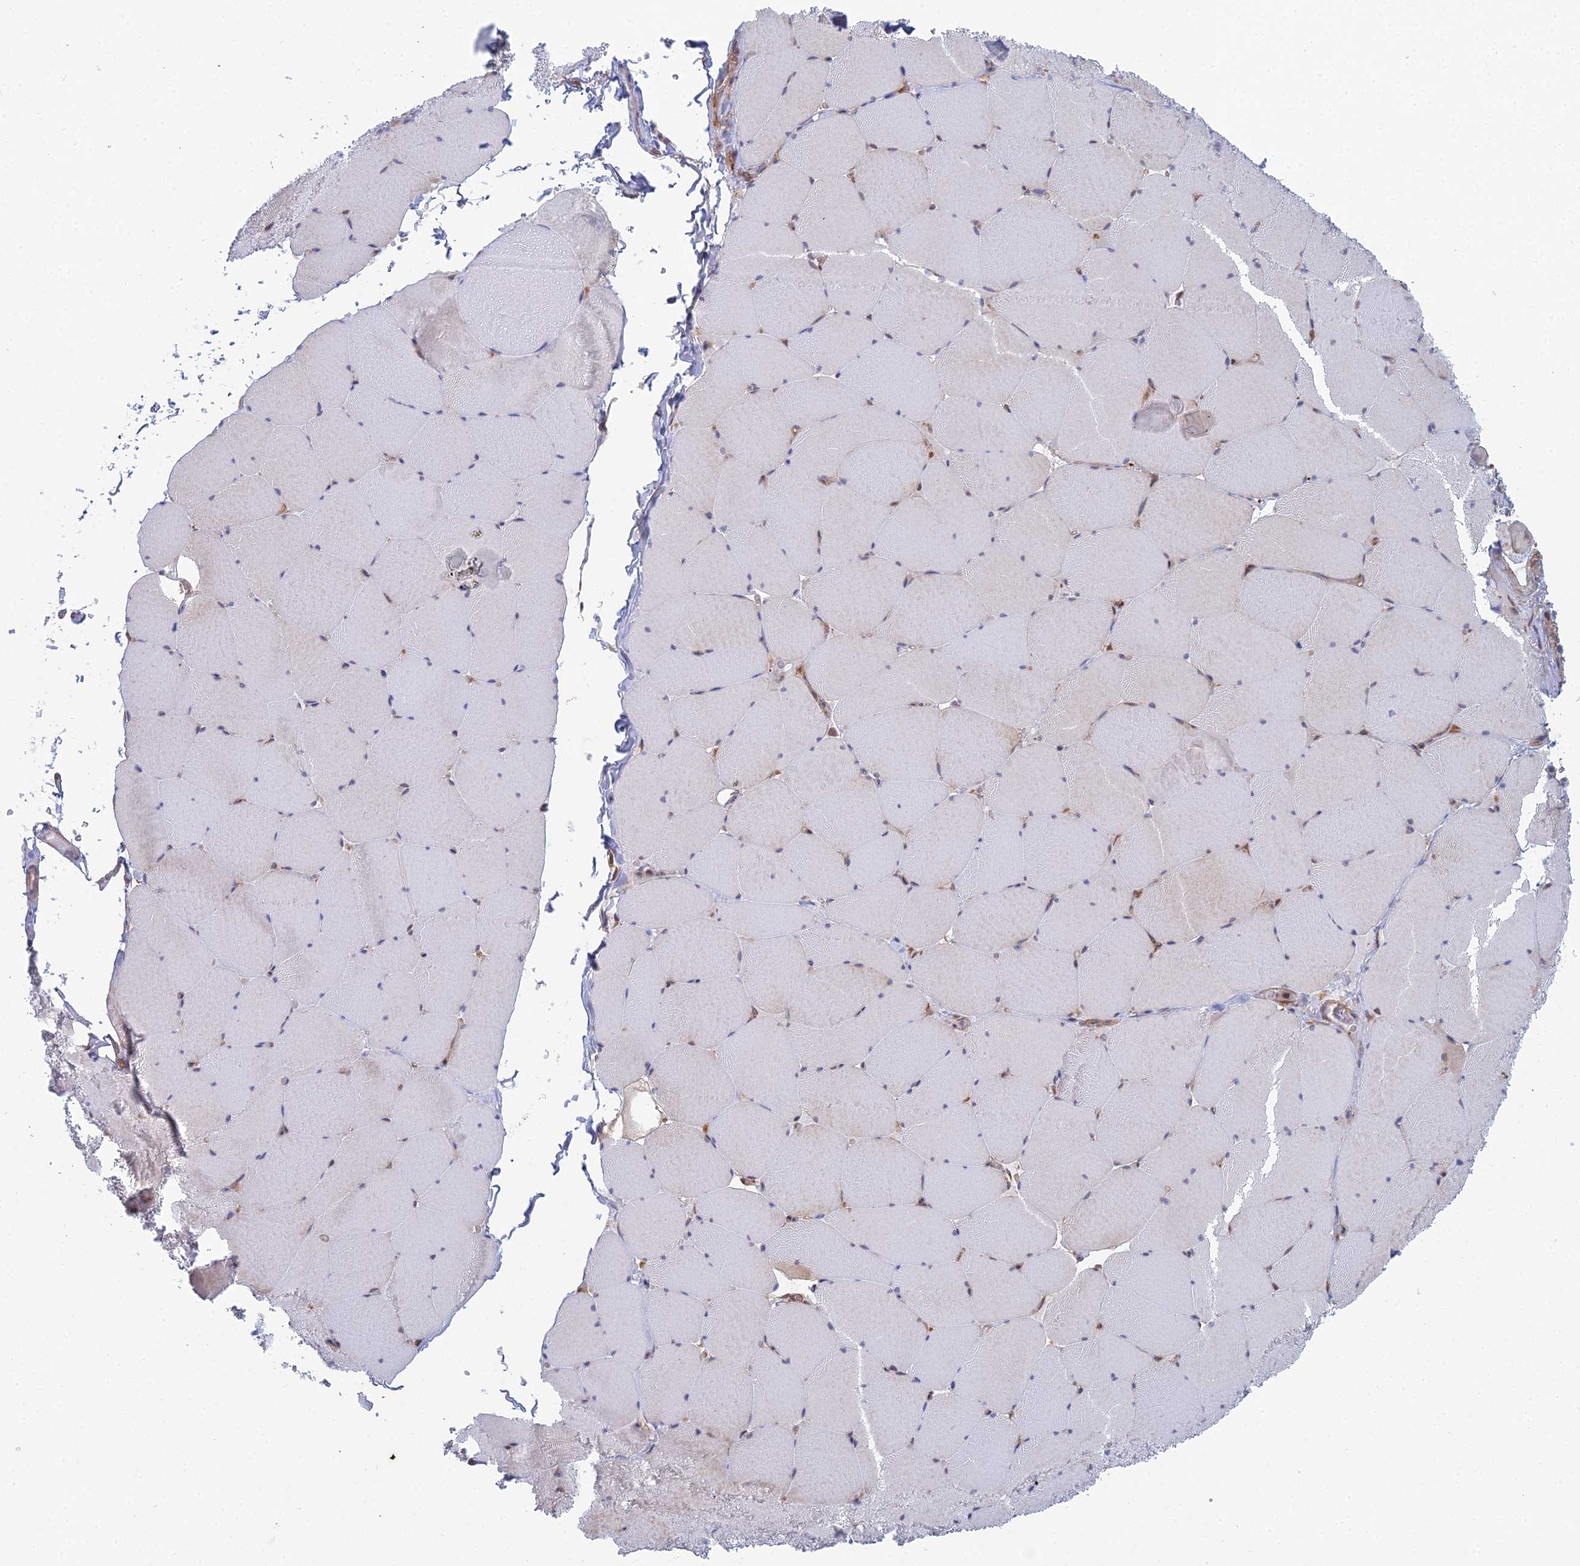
{"staining": {"intensity": "moderate", "quantity": "<25%", "location": "cytoplasmic/membranous"}, "tissue": "skeletal muscle", "cell_type": "Myocytes", "image_type": "normal", "snomed": [{"axis": "morphology", "description": "Normal tissue, NOS"}, {"axis": "topography", "description": "Skeletal muscle"}, {"axis": "topography", "description": "Head-Neck"}], "caption": "Immunohistochemical staining of benign human skeletal muscle demonstrates low levels of moderate cytoplasmic/membranous positivity in about <25% of myocytes.", "gene": "ABHD1", "patient": {"sex": "male", "age": 66}}